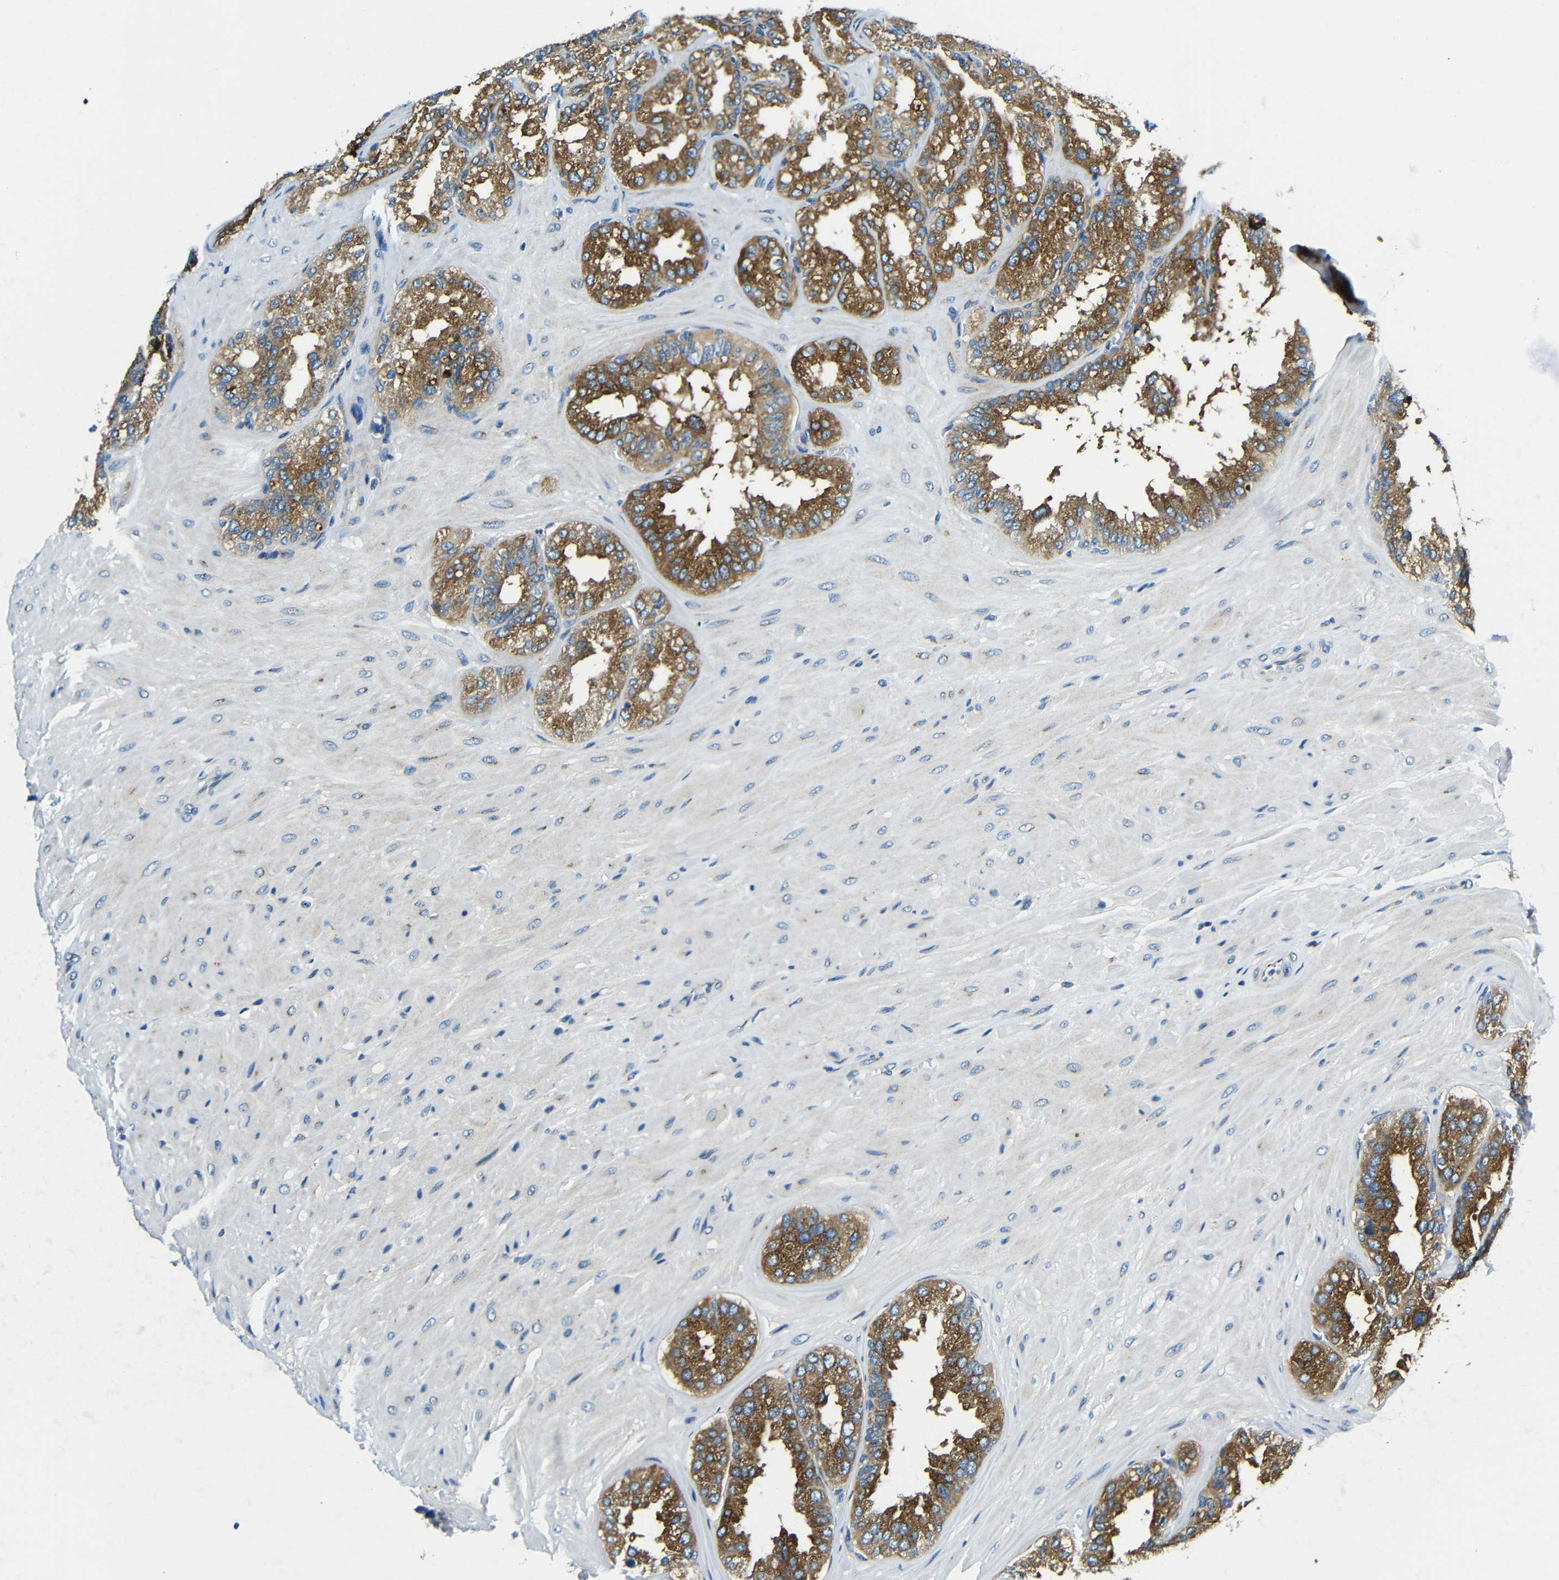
{"staining": {"intensity": "moderate", "quantity": ">75%", "location": "cytoplasmic/membranous"}, "tissue": "seminal vesicle", "cell_type": "Glandular cells", "image_type": "normal", "snomed": [{"axis": "morphology", "description": "Normal tissue, NOS"}, {"axis": "topography", "description": "Prostate"}, {"axis": "topography", "description": "Seminal veicle"}], "caption": "Seminal vesicle stained with IHC reveals moderate cytoplasmic/membranous staining in approximately >75% of glandular cells. The protein of interest is stained brown, and the nuclei are stained in blue (DAB (3,3'-diaminobenzidine) IHC with brightfield microscopy, high magnification).", "gene": "USO1", "patient": {"sex": "male", "age": 51}}